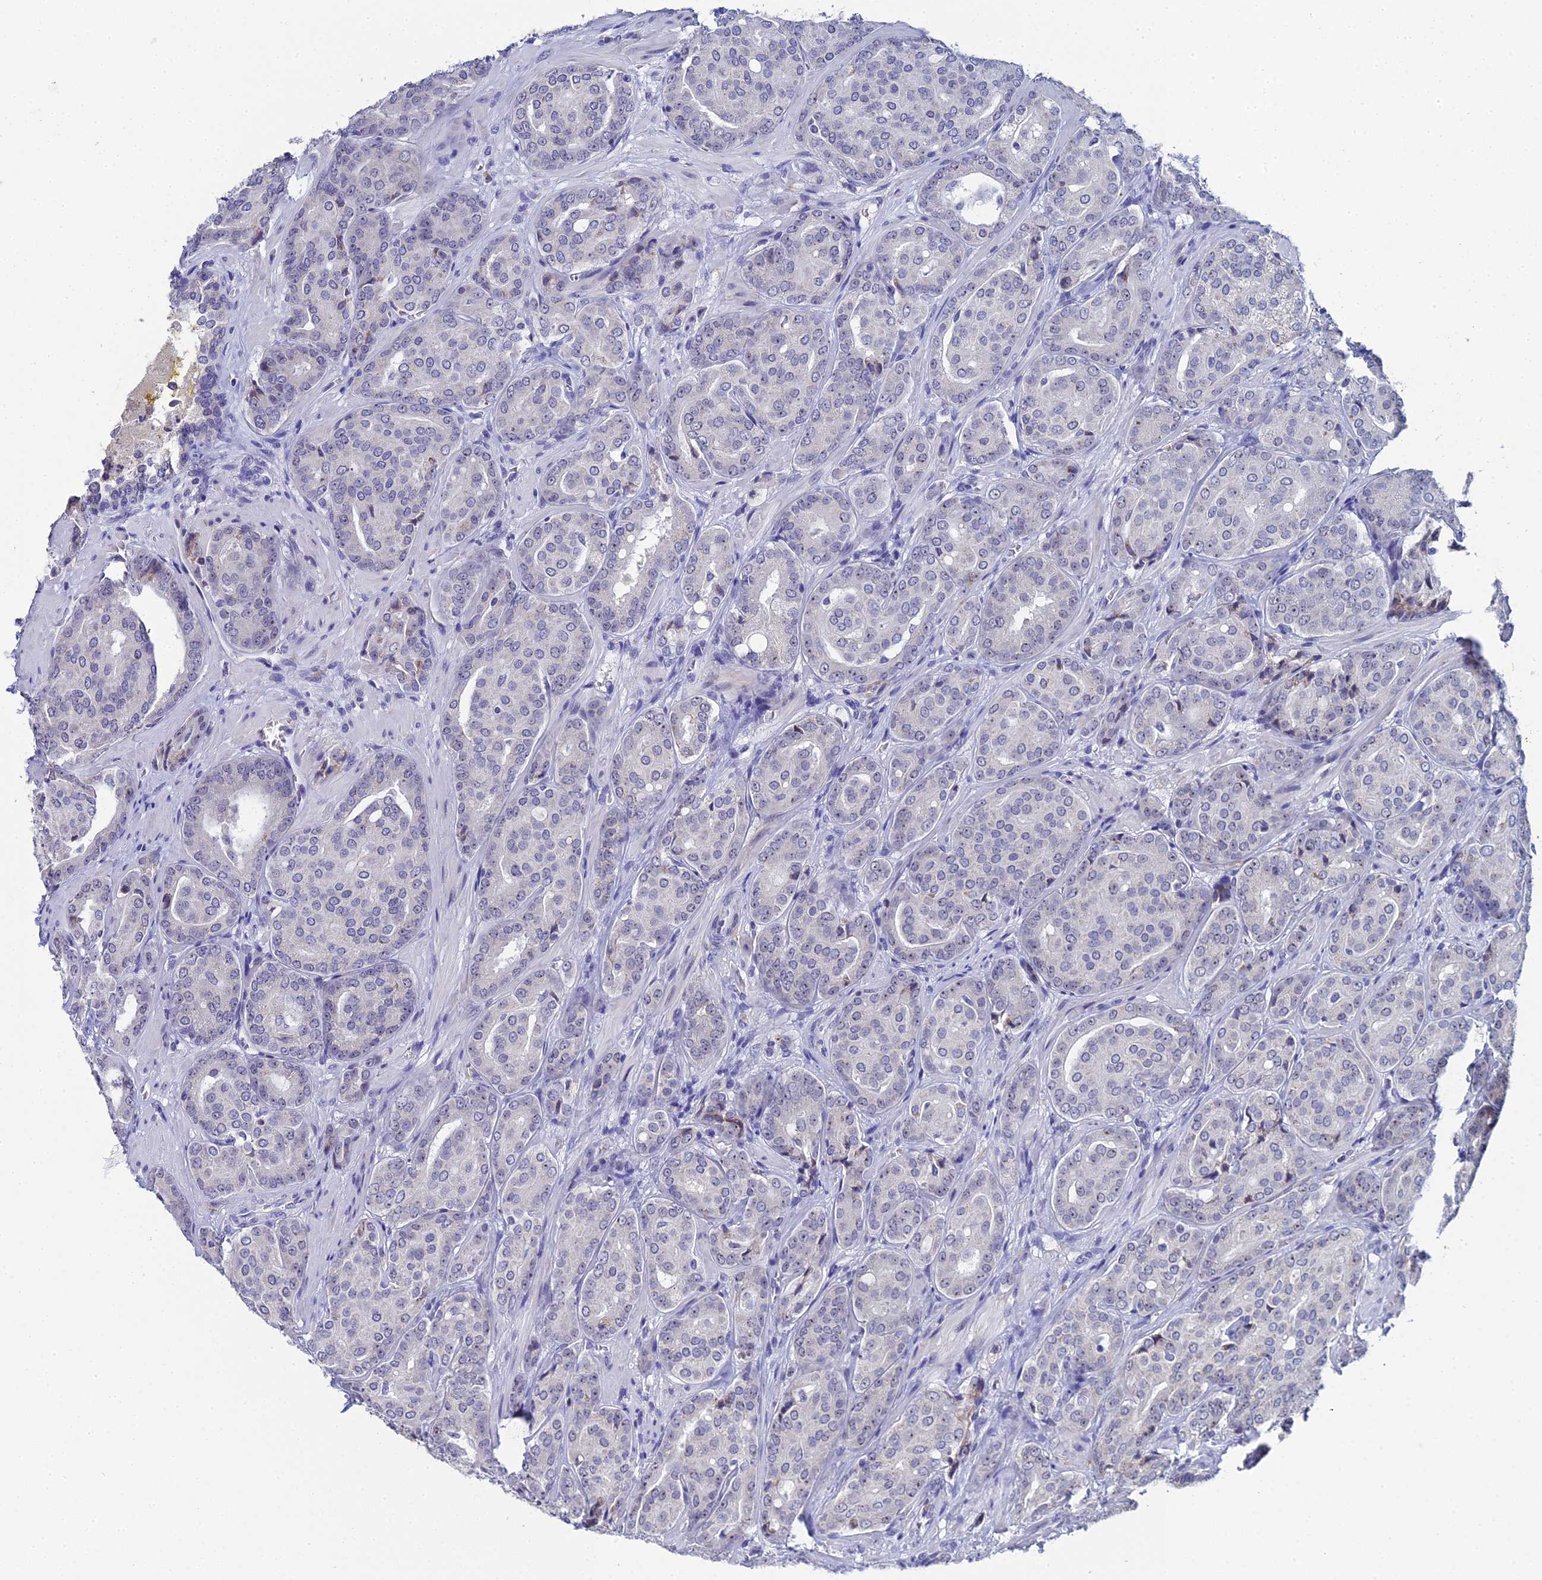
{"staining": {"intensity": "negative", "quantity": "none", "location": "none"}, "tissue": "prostate cancer", "cell_type": "Tumor cells", "image_type": "cancer", "snomed": [{"axis": "morphology", "description": "Adenocarcinoma, High grade"}, {"axis": "topography", "description": "Prostate"}], "caption": "Prostate cancer (adenocarcinoma (high-grade)) was stained to show a protein in brown. There is no significant positivity in tumor cells.", "gene": "PLPP4", "patient": {"sex": "male", "age": 68}}